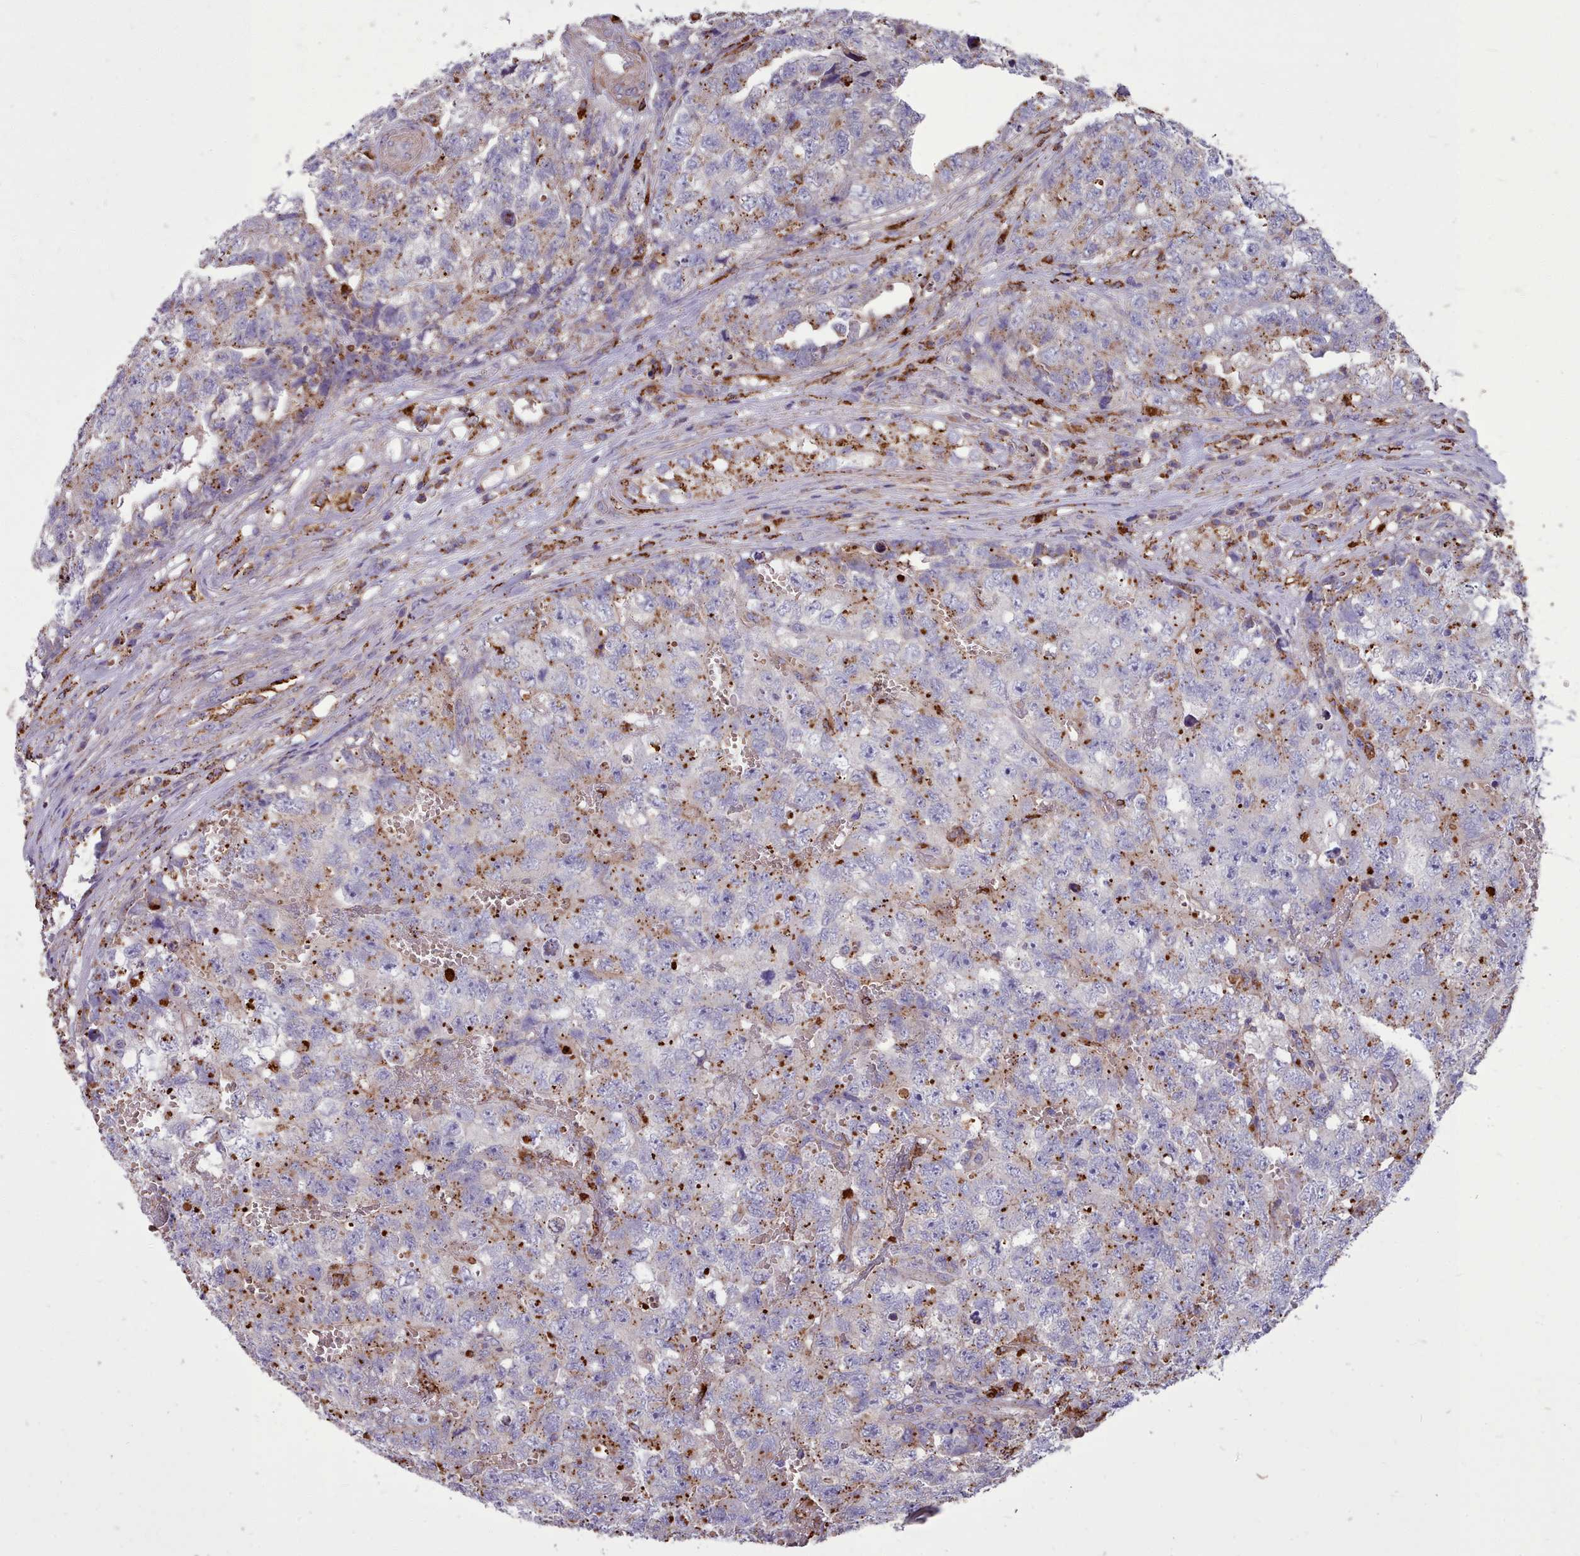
{"staining": {"intensity": "moderate", "quantity": "25%-75%", "location": "cytoplasmic/membranous"}, "tissue": "testis cancer", "cell_type": "Tumor cells", "image_type": "cancer", "snomed": [{"axis": "morphology", "description": "Carcinoma, Embryonal, NOS"}, {"axis": "topography", "description": "Testis"}], "caption": "Immunohistochemistry (IHC) micrograph of testis cancer stained for a protein (brown), which displays medium levels of moderate cytoplasmic/membranous expression in about 25%-75% of tumor cells.", "gene": "PACSIN3", "patient": {"sex": "male", "age": 31}}